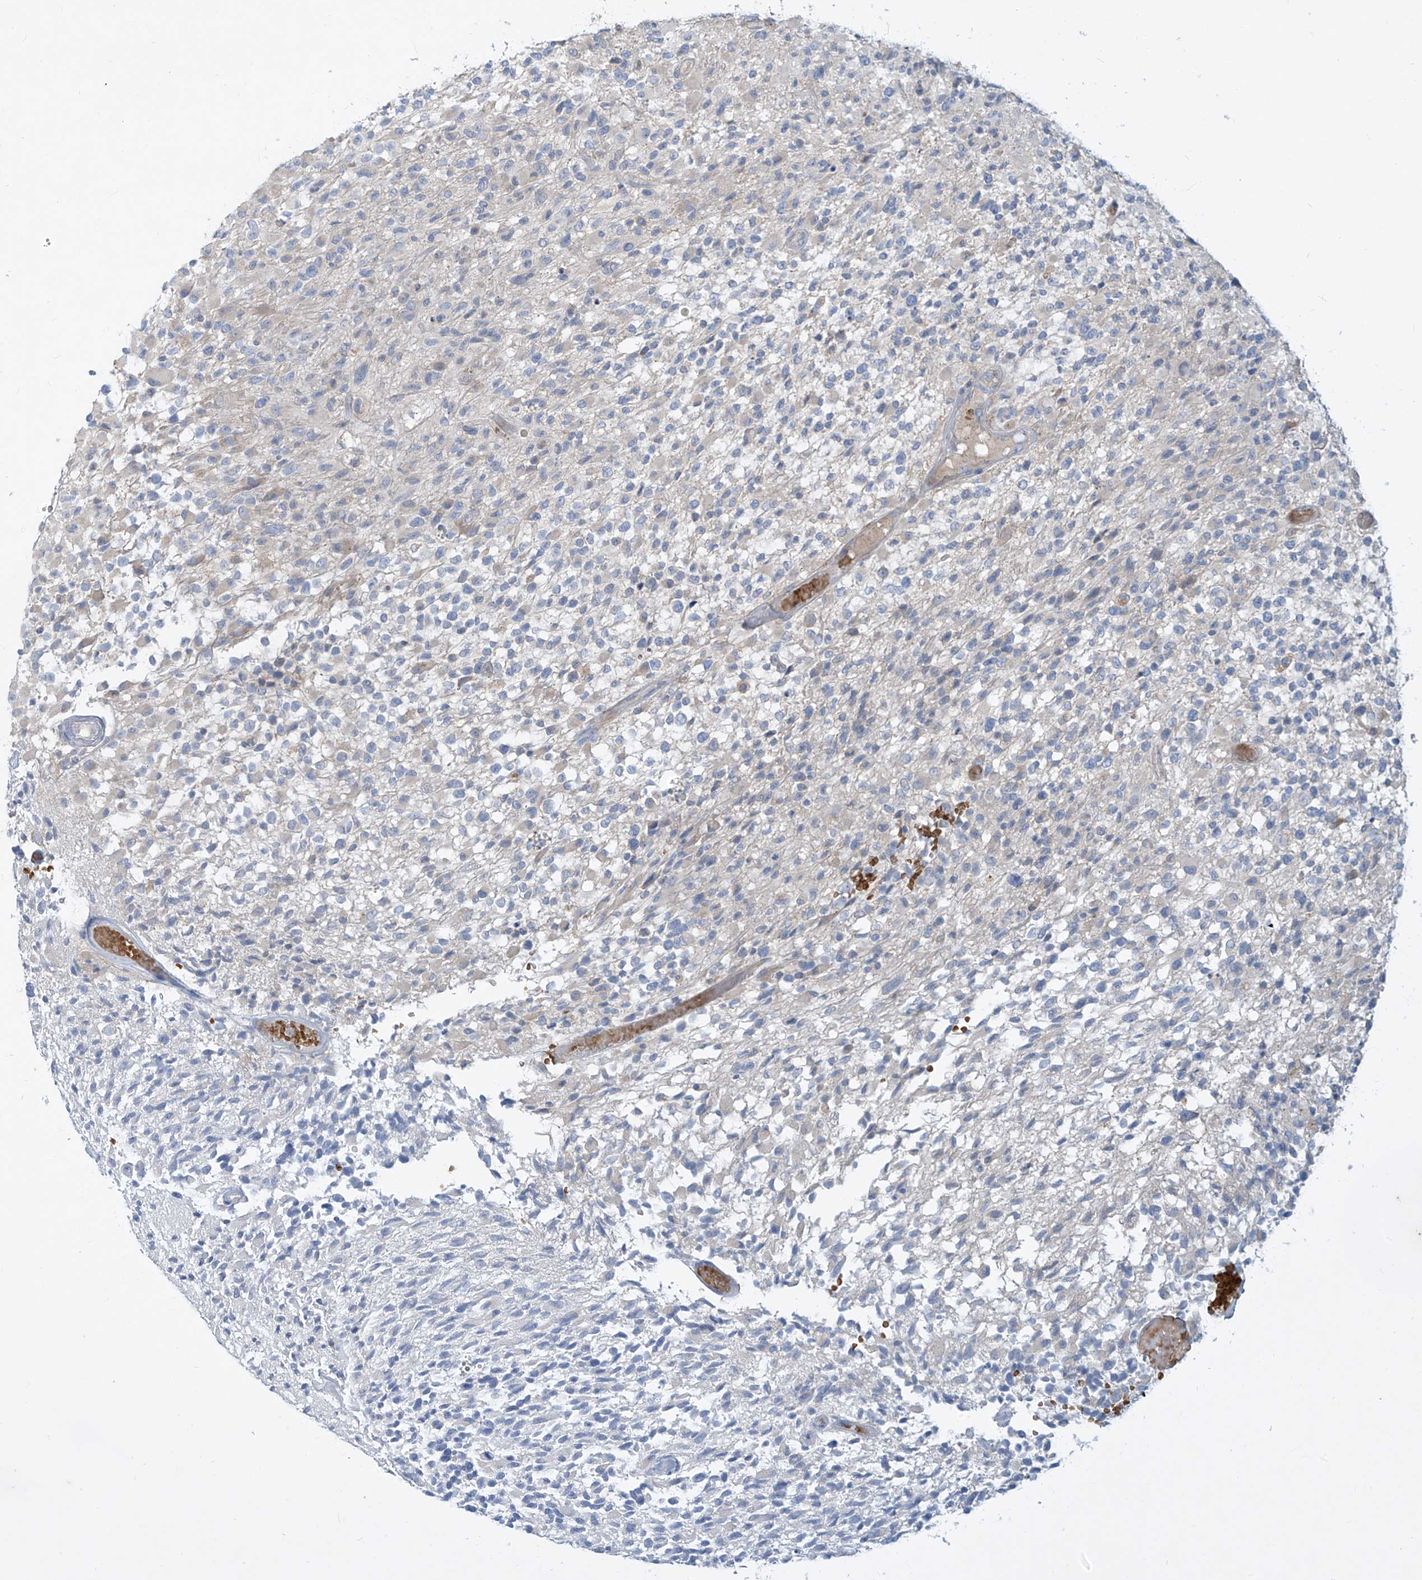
{"staining": {"intensity": "negative", "quantity": "none", "location": "none"}, "tissue": "glioma", "cell_type": "Tumor cells", "image_type": "cancer", "snomed": [{"axis": "morphology", "description": "Glioma, malignant, High grade"}, {"axis": "morphology", "description": "Glioblastoma, NOS"}, {"axis": "topography", "description": "Brain"}], "caption": "A histopathology image of glioma stained for a protein exhibits no brown staining in tumor cells.", "gene": "DGKQ", "patient": {"sex": "male", "age": 60}}